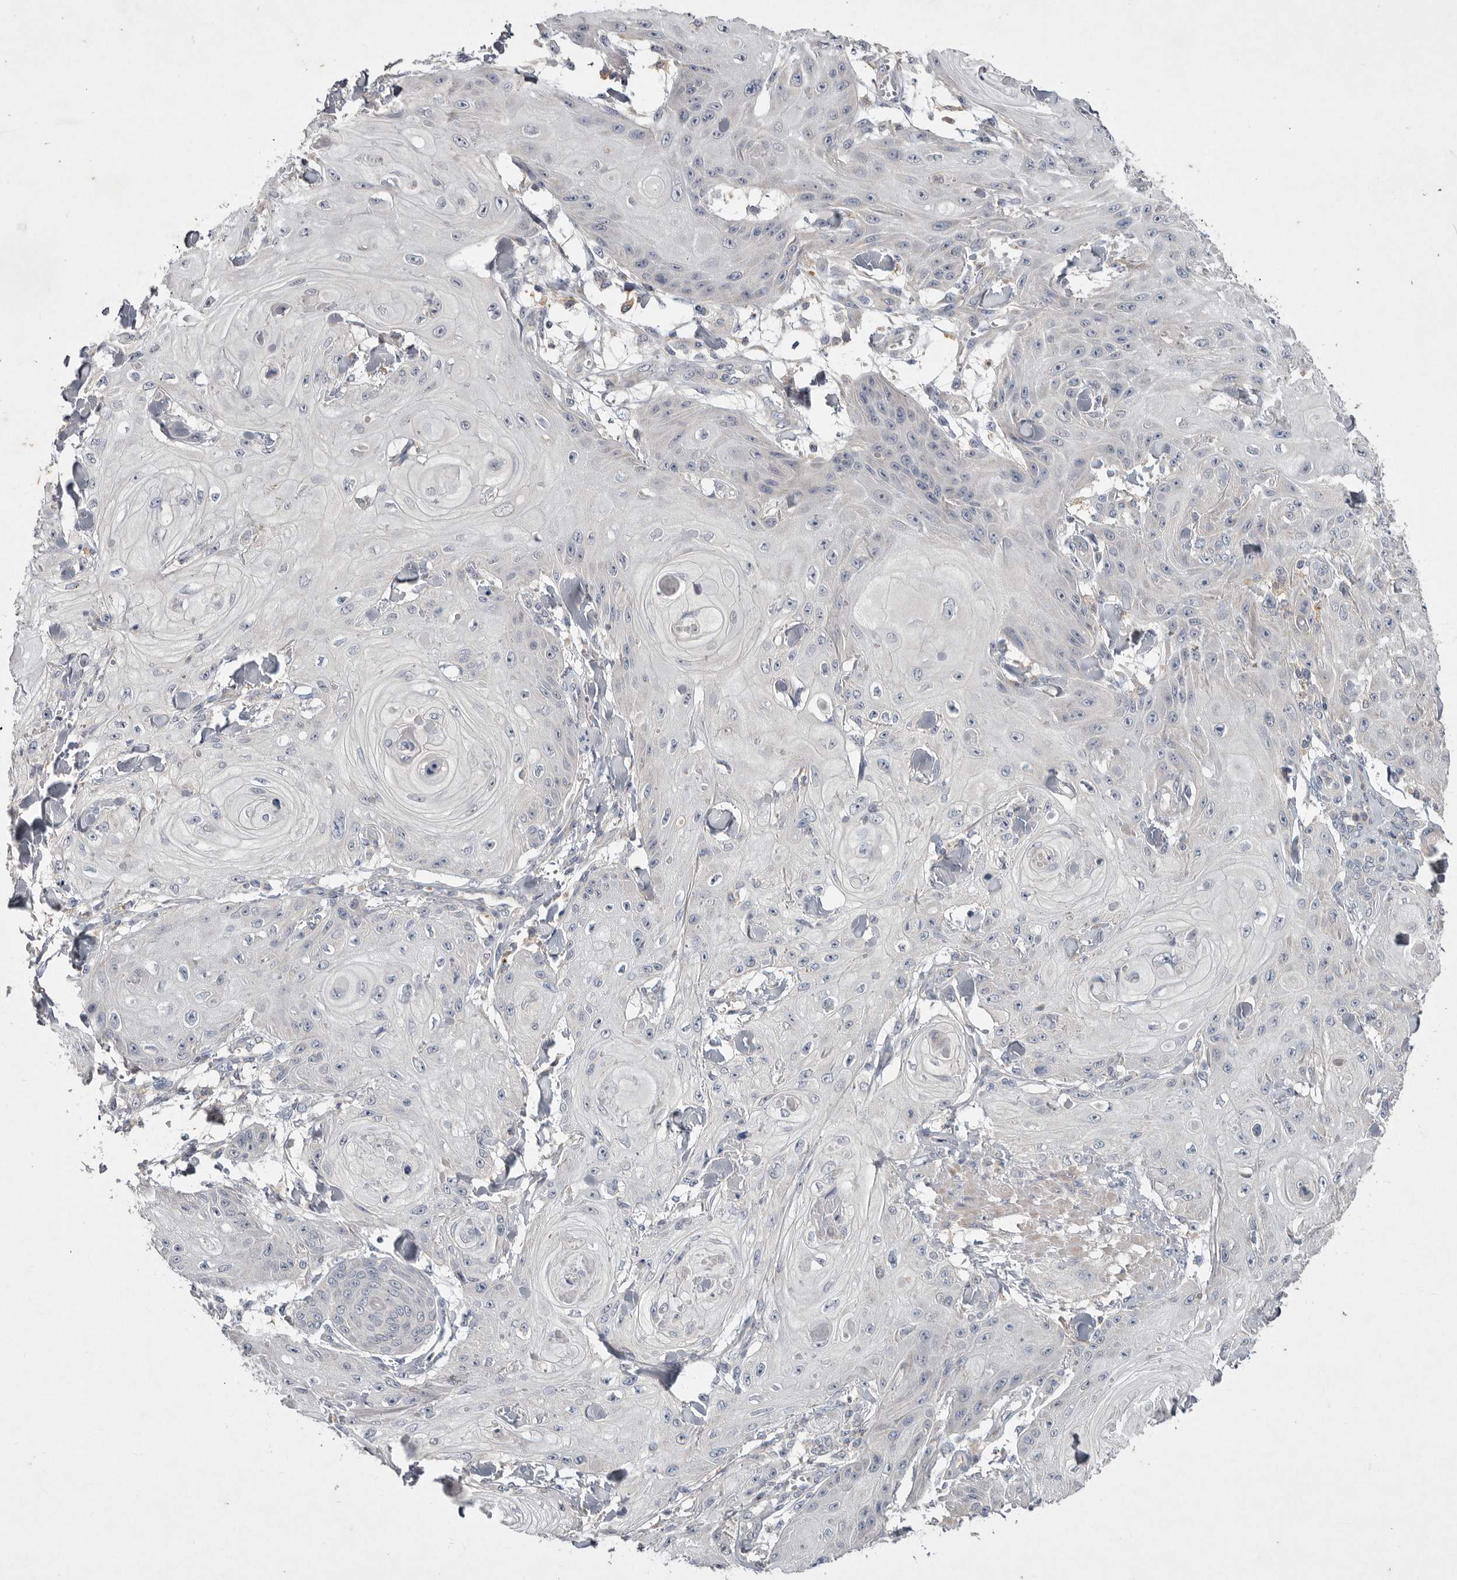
{"staining": {"intensity": "negative", "quantity": "none", "location": "none"}, "tissue": "skin cancer", "cell_type": "Tumor cells", "image_type": "cancer", "snomed": [{"axis": "morphology", "description": "Squamous cell carcinoma, NOS"}, {"axis": "topography", "description": "Skin"}], "caption": "Immunohistochemistry (IHC) histopathology image of squamous cell carcinoma (skin) stained for a protein (brown), which demonstrates no staining in tumor cells. (Stains: DAB immunohistochemistry with hematoxylin counter stain, Microscopy: brightfield microscopy at high magnification).", "gene": "TNFSF14", "patient": {"sex": "male", "age": 74}}